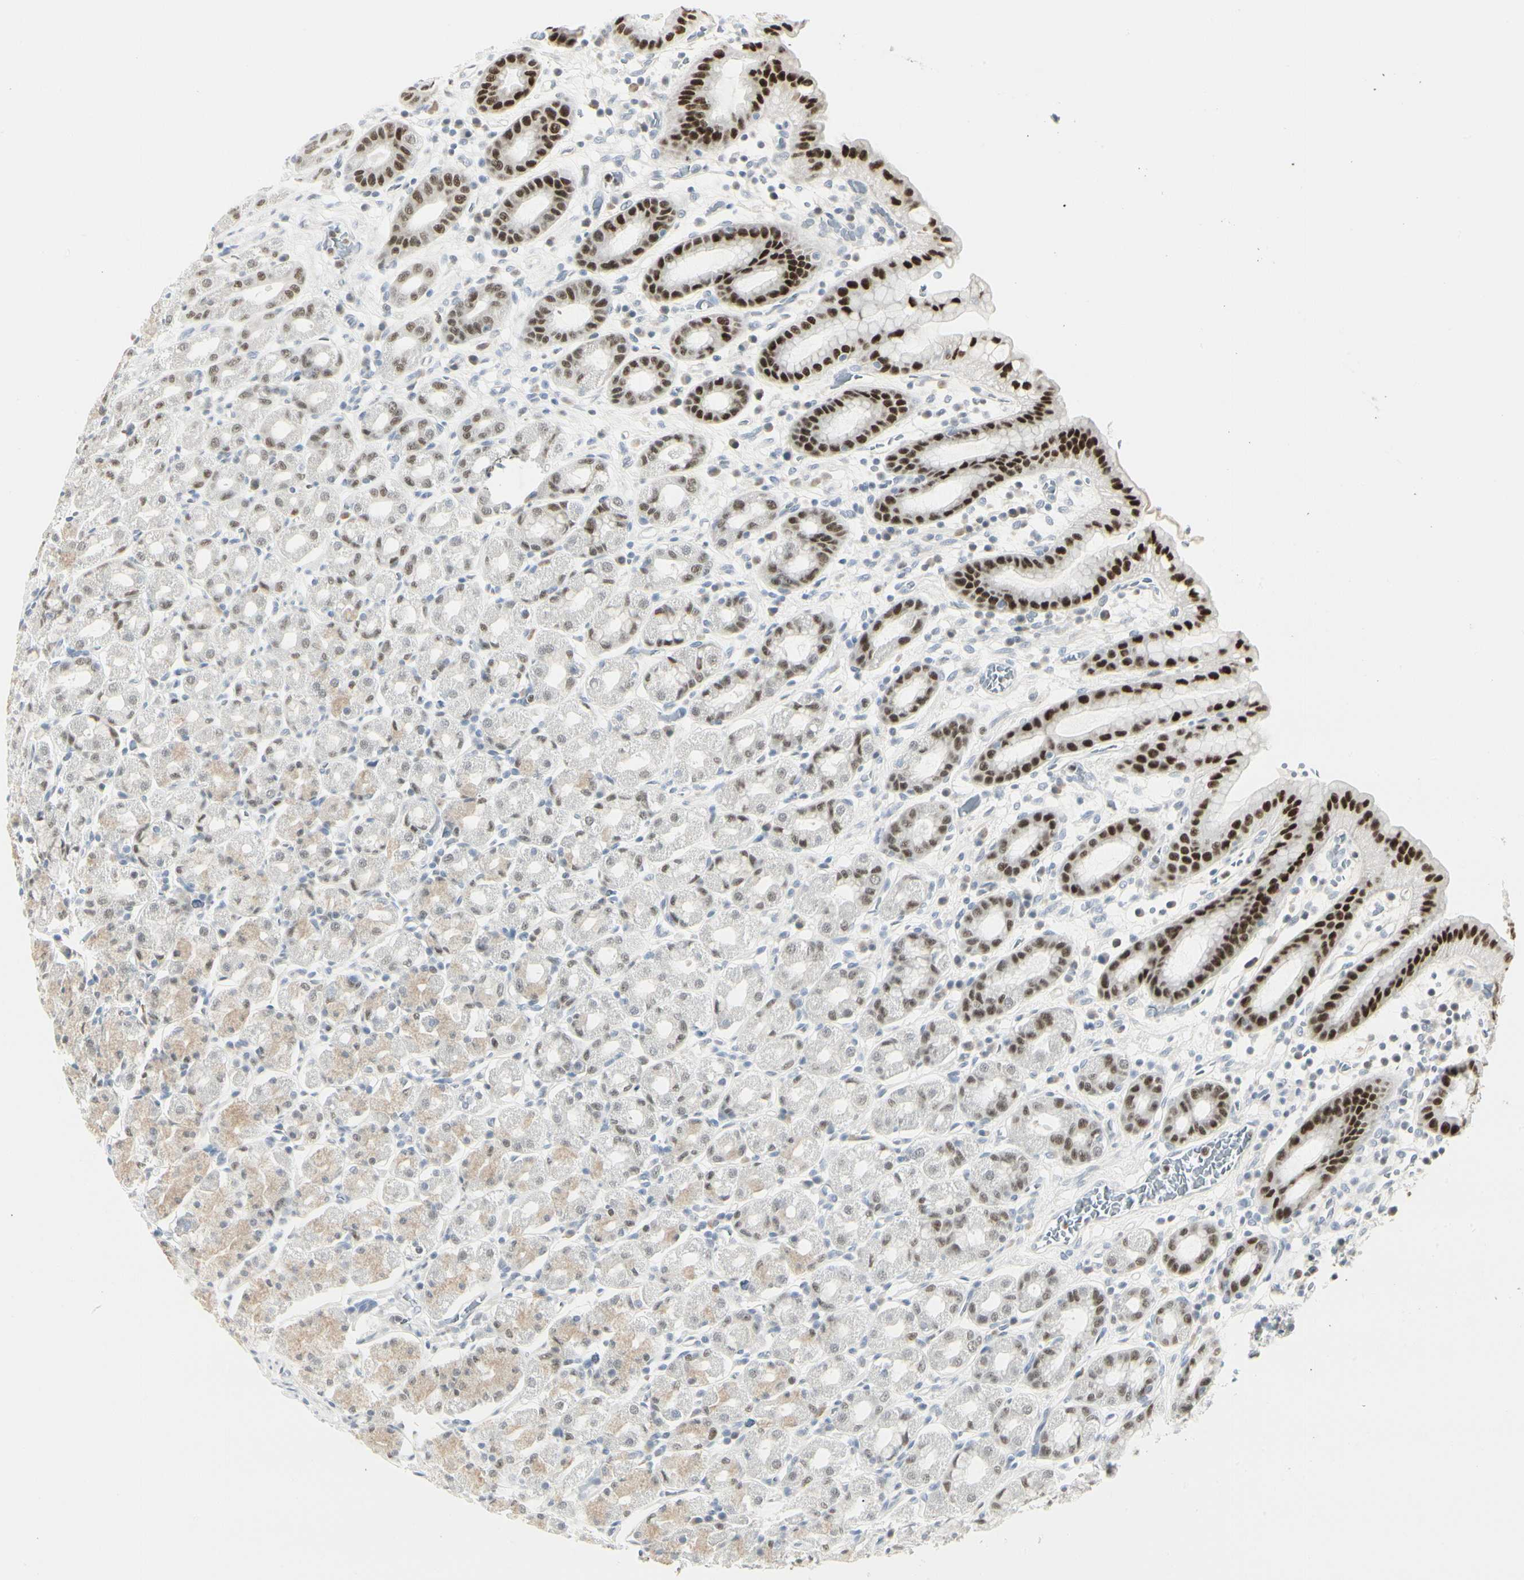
{"staining": {"intensity": "strong", "quantity": "25%-75%", "location": "nuclear"}, "tissue": "stomach", "cell_type": "Glandular cells", "image_type": "normal", "snomed": [{"axis": "morphology", "description": "Normal tissue, NOS"}, {"axis": "topography", "description": "Stomach, upper"}], "caption": "A brown stain highlights strong nuclear expression of a protein in glandular cells of unremarkable human stomach.", "gene": "ZBTB7B", "patient": {"sex": "male", "age": 68}}